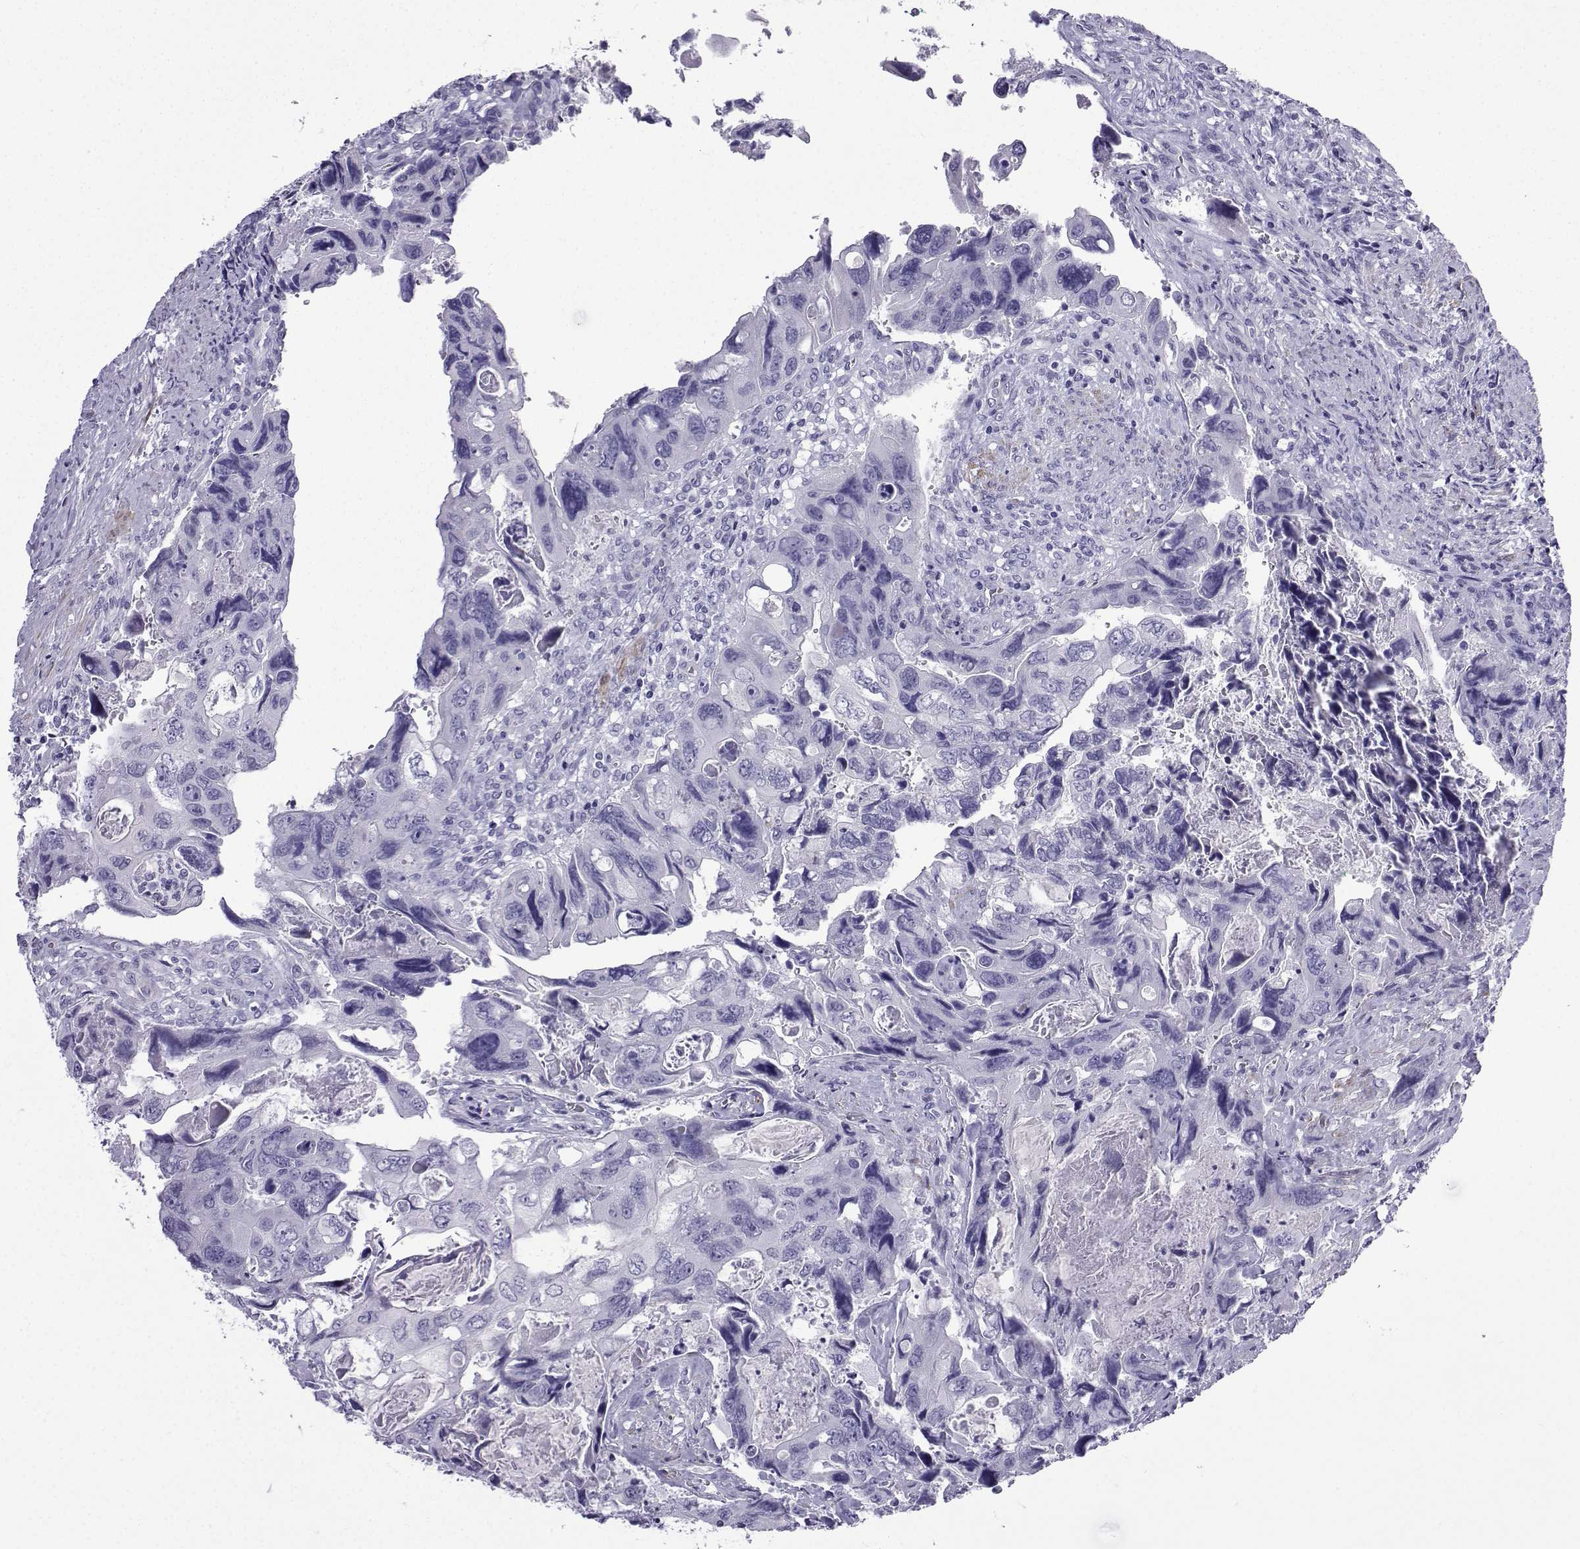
{"staining": {"intensity": "negative", "quantity": "none", "location": "none"}, "tissue": "colorectal cancer", "cell_type": "Tumor cells", "image_type": "cancer", "snomed": [{"axis": "morphology", "description": "Adenocarcinoma, NOS"}, {"axis": "topography", "description": "Rectum"}], "caption": "Protein analysis of colorectal cancer shows no significant expression in tumor cells. (DAB (3,3'-diaminobenzidine) immunohistochemistry (IHC), high magnification).", "gene": "KCNF1", "patient": {"sex": "male", "age": 62}}